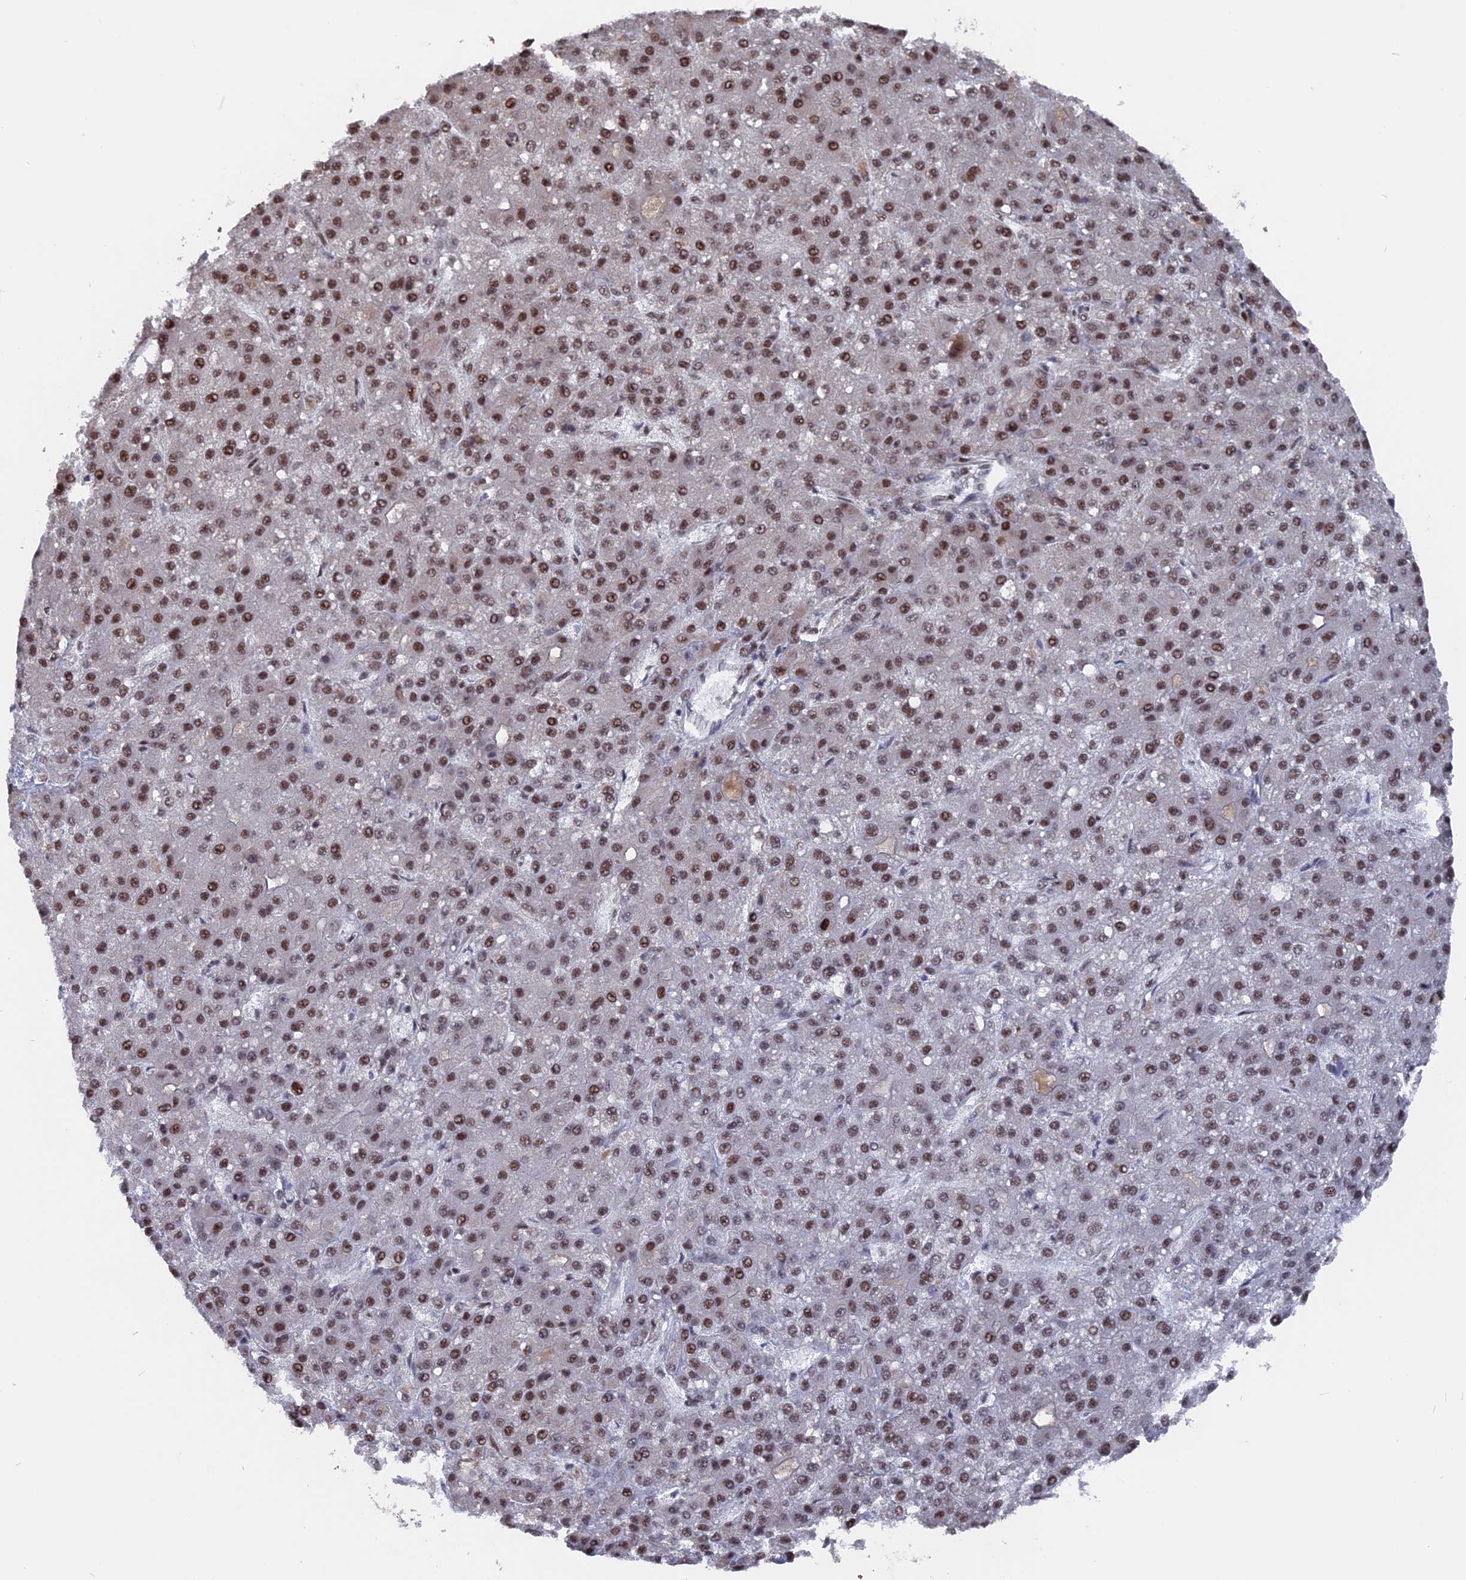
{"staining": {"intensity": "moderate", "quantity": ">75%", "location": "nuclear"}, "tissue": "liver cancer", "cell_type": "Tumor cells", "image_type": "cancer", "snomed": [{"axis": "morphology", "description": "Carcinoma, Hepatocellular, NOS"}, {"axis": "topography", "description": "Liver"}], "caption": "There is medium levels of moderate nuclear staining in tumor cells of liver cancer (hepatocellular carcinoma), as demonstrated by immunohistochemical staining (brown color).", "gene": "SF3A2", "patient": {"sex": "male", "age": 67}}